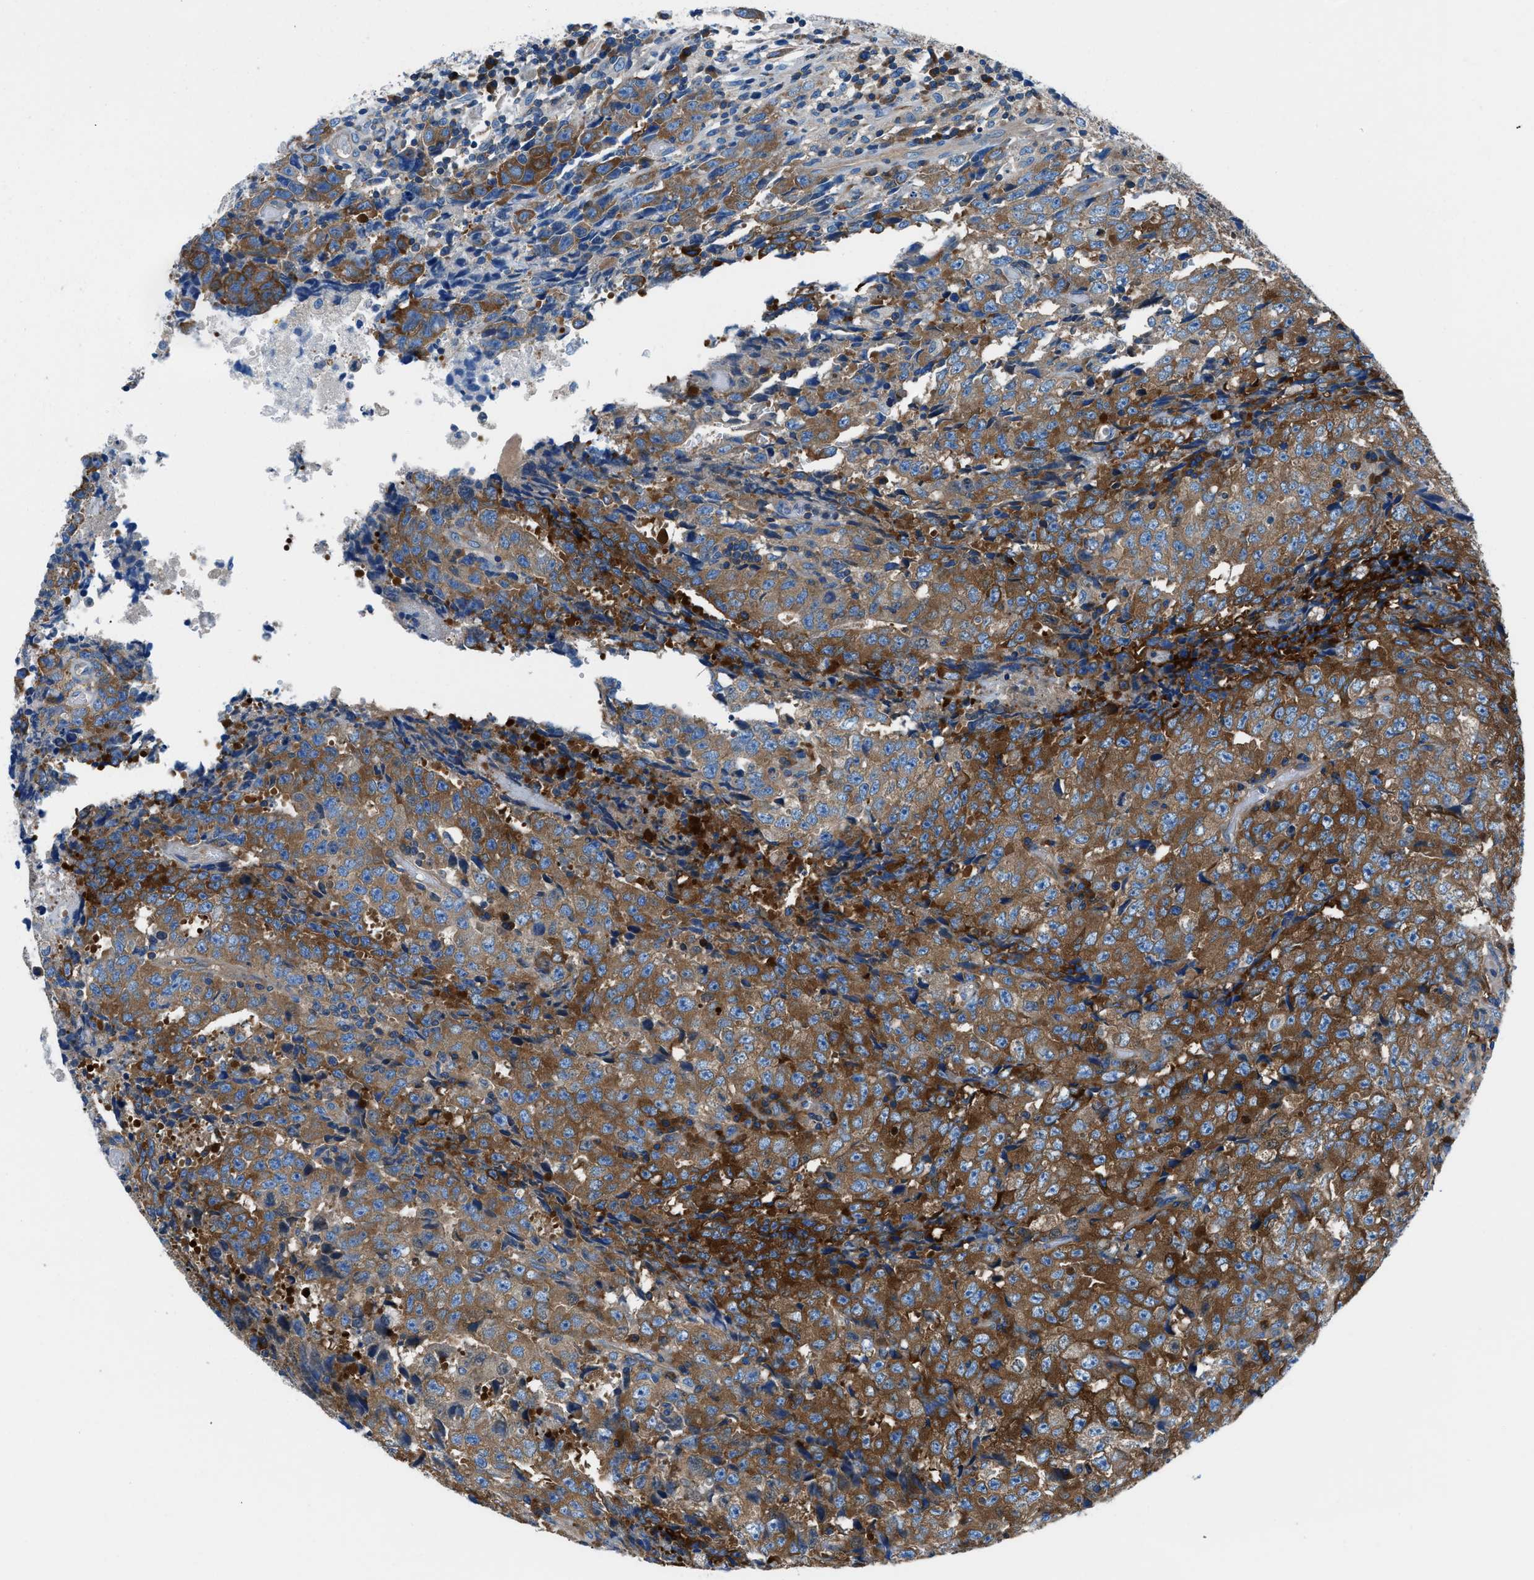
{"staining": {"intensity": "strong", "quantity": ">75%", "location": "cytoplasmic/membranous"}, "tissue": "testis cancer", "cell_type": "Tumor cells", "image_type": "cancer", "snomed": [{"axis": "morphology", "description": "Necrosis, NOS"}, {"axis": "morphology", "description": "Carcinoma, Embryonal, NOS"}, {"axis": "topography", "description": "Testis"}], "caption": "This is a histology image of immunohistochemistry staining of embryonal carcinoma (testis), which shows strong staining in the cytoplasmic/membranous of tumor cells.", "gene": "SARS1", "patient": {"sex": "male", "age": 19}}